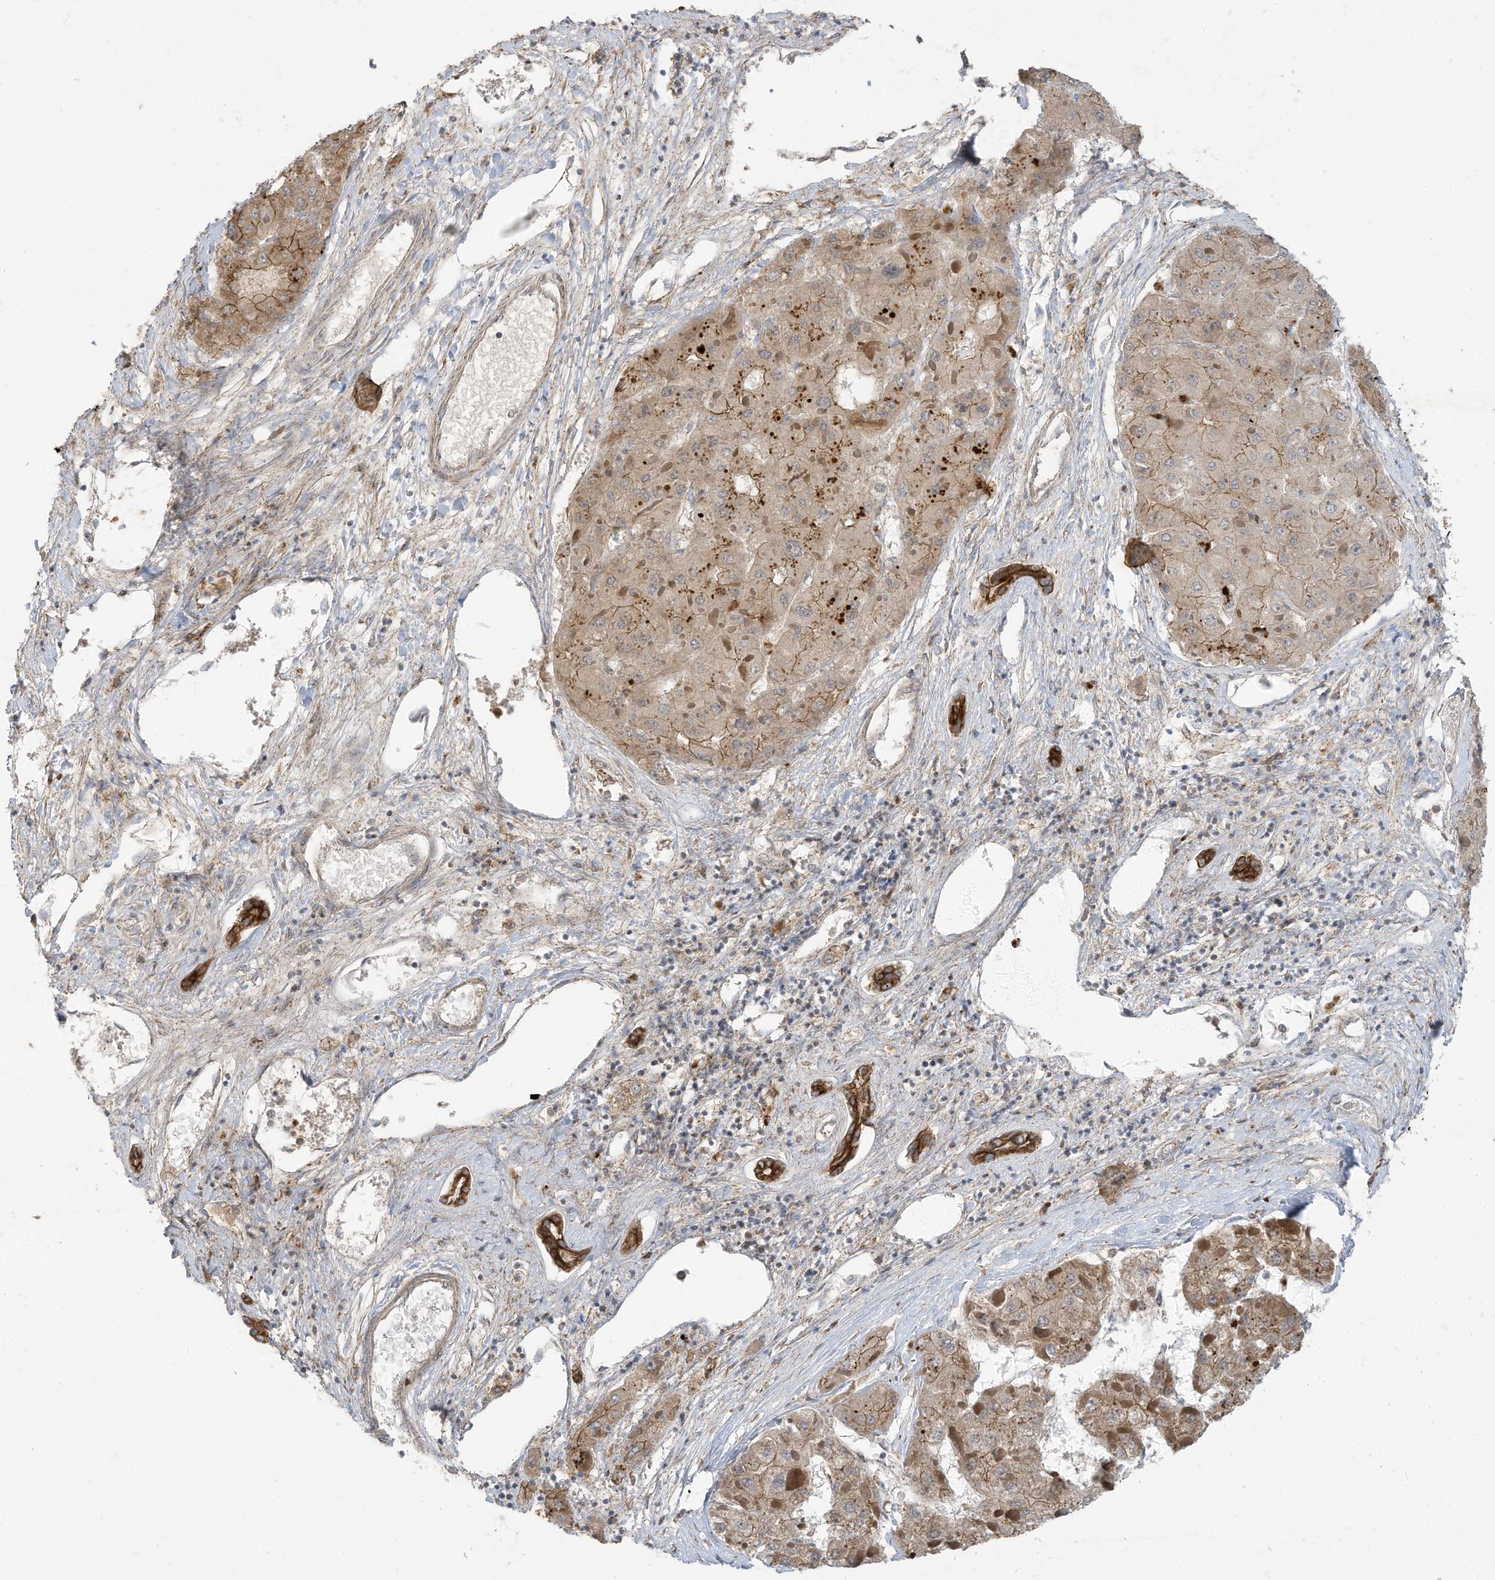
{"staining": {"intensity": "moderate", "quantity": "25%-75%", "location": "cytoplasmic/membranous"}, "tissue": "liver cancer", "cell_type": "Tumor cells", "image_type": "cancer", "snomed": [{"axis": "morphology", "description": "Carcinoma, Hepatocellular, NOS"}, {"axis": "topography", "description": "Liver"}], "caption": "Moderate cytoplasmic/membranous positivity is present in approximately 25%-75% of tumor cells in liver hepatocellular carcinoma.", "gene": "C2orf74", "patient": {"sex": "female", "age": 73}}